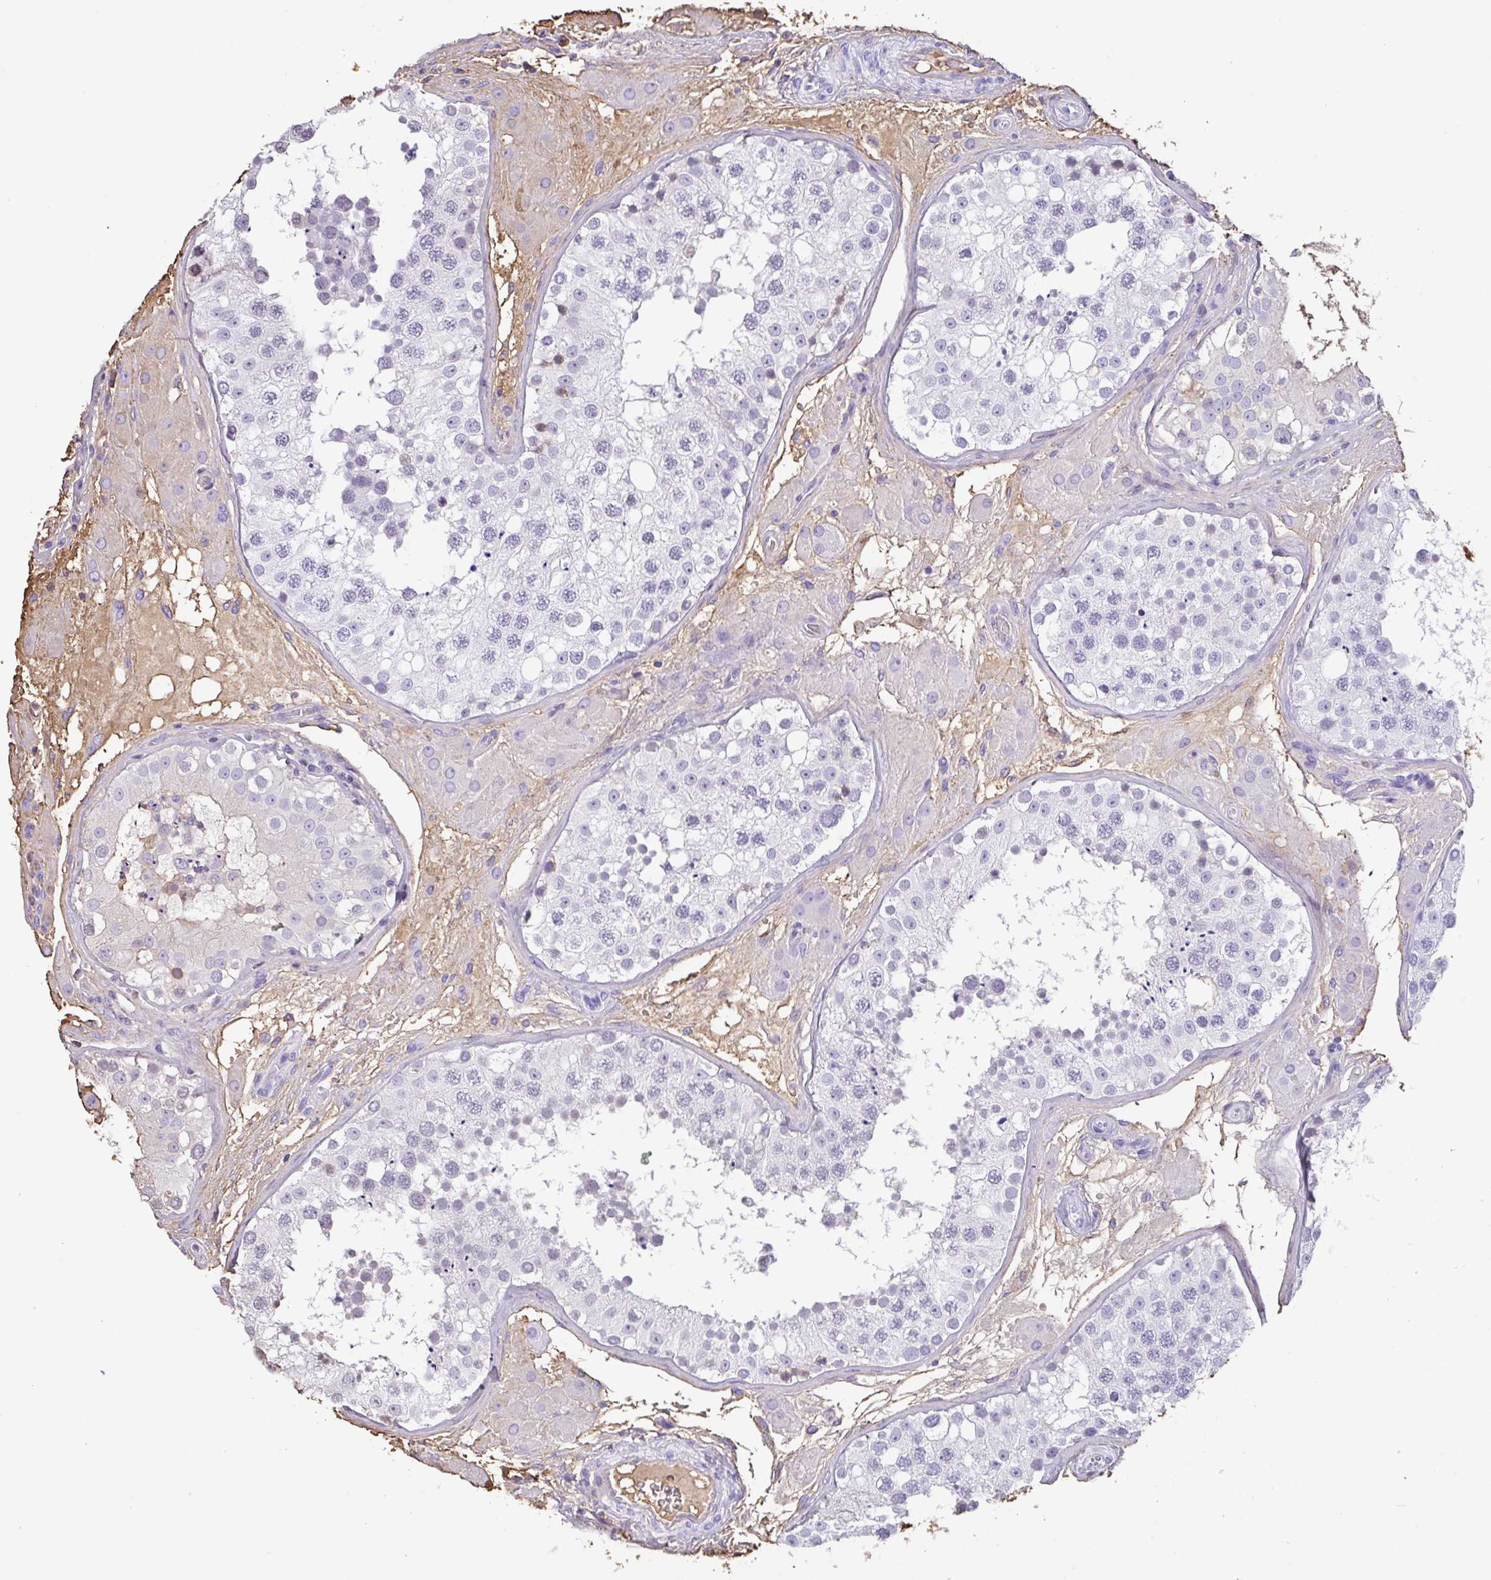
{"staining": {"intensity": "weak", "quantity": "<25%", "location": "cytoplasmic/membranous"}, "tissue": "testis", "cell_type": "Cells in seminiferous ducts", "image_type": "normal", "snomed": [{"axis": "morphology", "description": "Normal tissue, NOS"}, {"axis": "topography", "description": "Testis"}], "caption": "High power microscopy histopathology image of an immunohistochemistry image of benign testis, revealing no significant positivity in cells in seminiferous ducts.", "gene": "HOXC12", "patient": {"sex": "male", "age": 26}}